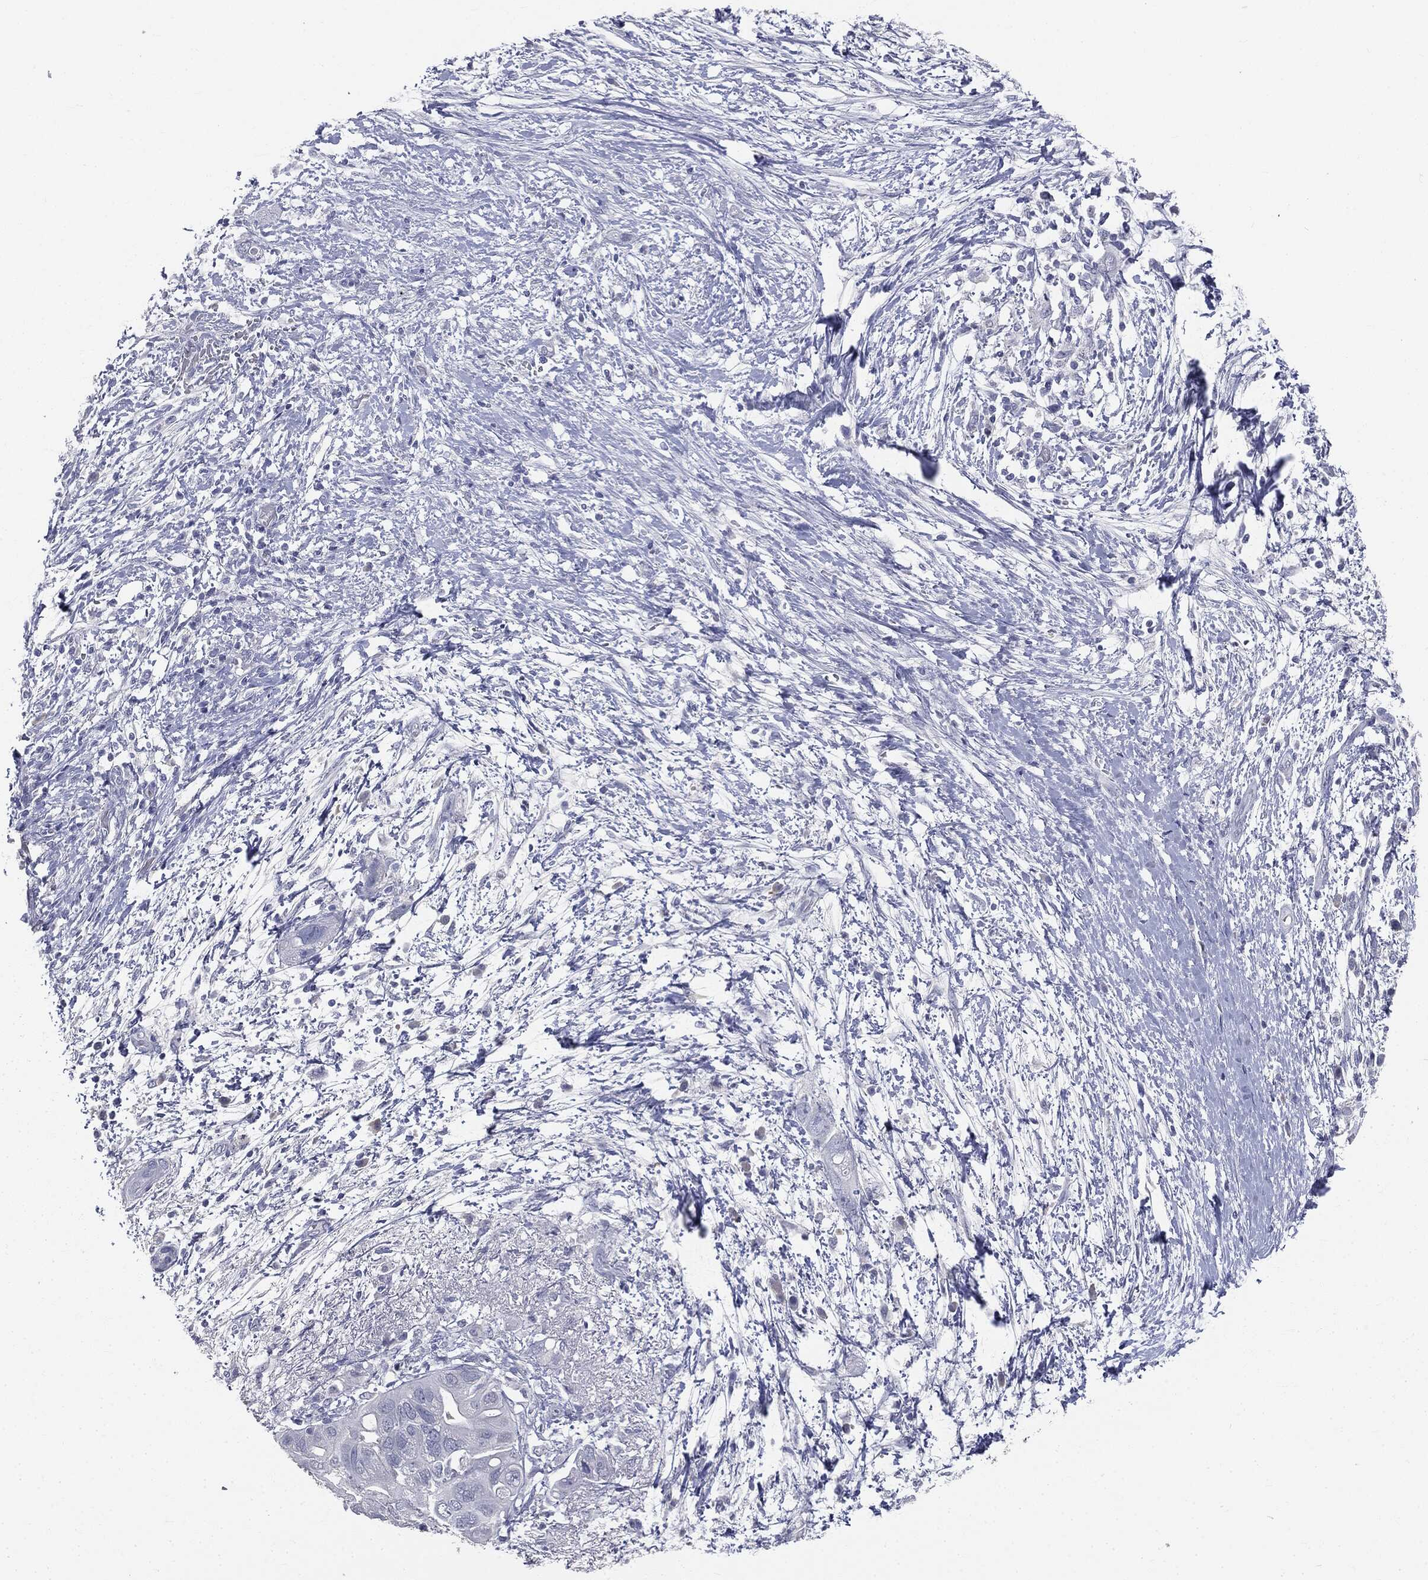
{"staining": {"intensity": "negative", "quantity": "none", "location": "none"}, "tissue": "pancreatic cancer", "cell_type": "Tumor cells", "image_type": "cancer", "snomed": [{"axis": "morphology", "description": "Adenocarcinoma, NOS"}, {"axis": "topography", "description": "Pancreas"}], "caption": "Photomicrograph shows no significant protein expression in tumor cells of pancreatic cancer (adenocarcinoma). Nuclei are stained in blue.", "gene": "AFP", "patient": {"sex": "female", "age": 72}}